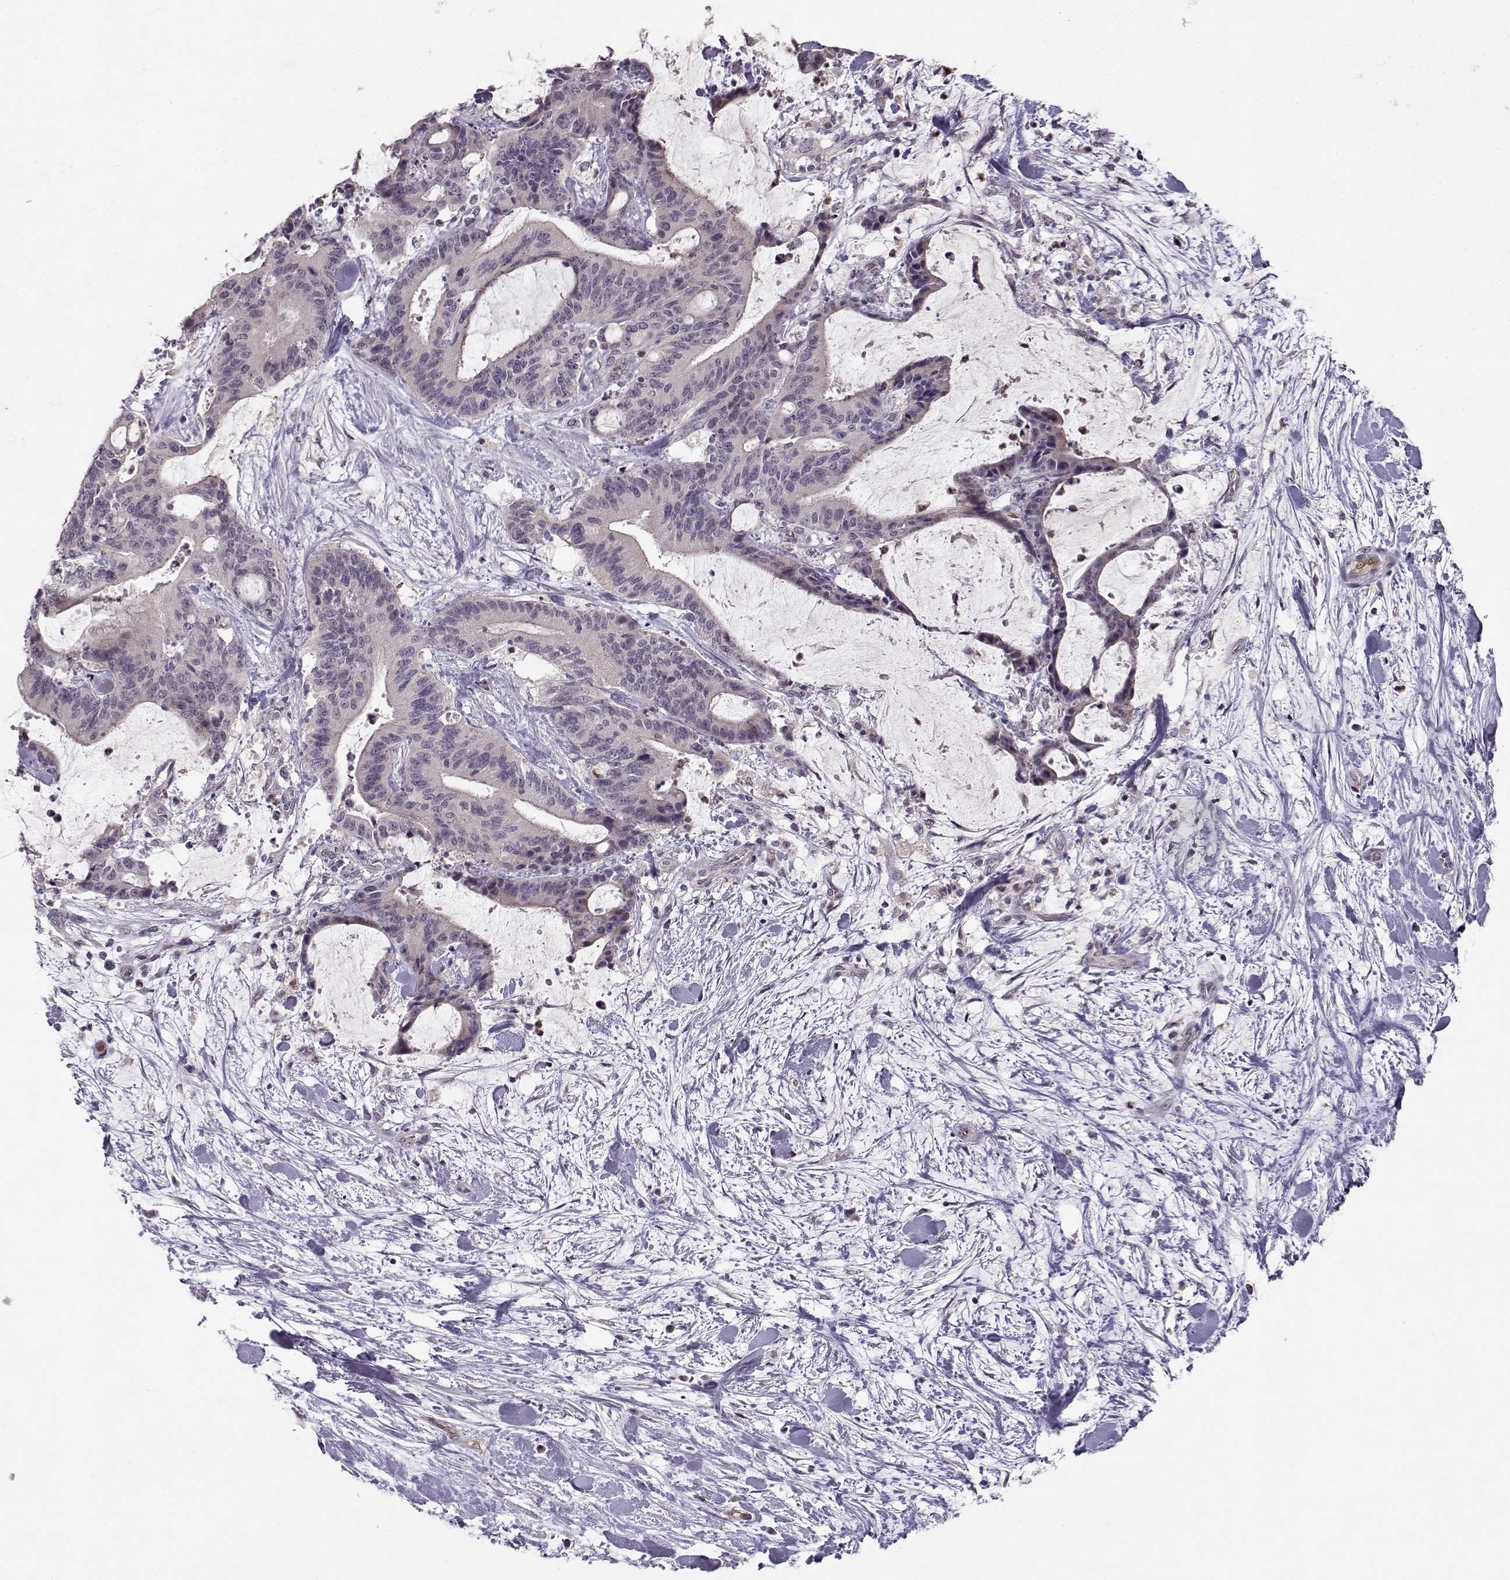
{"staining": {"intensity": "negative", "quantity": "none", "location": "none"}, "tissue": "liver cancer", "cell_type": "Tumor cells", "image_type": "cancer", "snomed": [{"axis": "morphology", "description": "Cholangiocarcinoma"}, {"axis": "topography", "description": "Liver"}], "caption": "Liver cancer was stained to show a protein in brown. There is no significant positivity in tumor cells.", "gene": "BMX", "patient": {"sex": "female", "age": 73}}